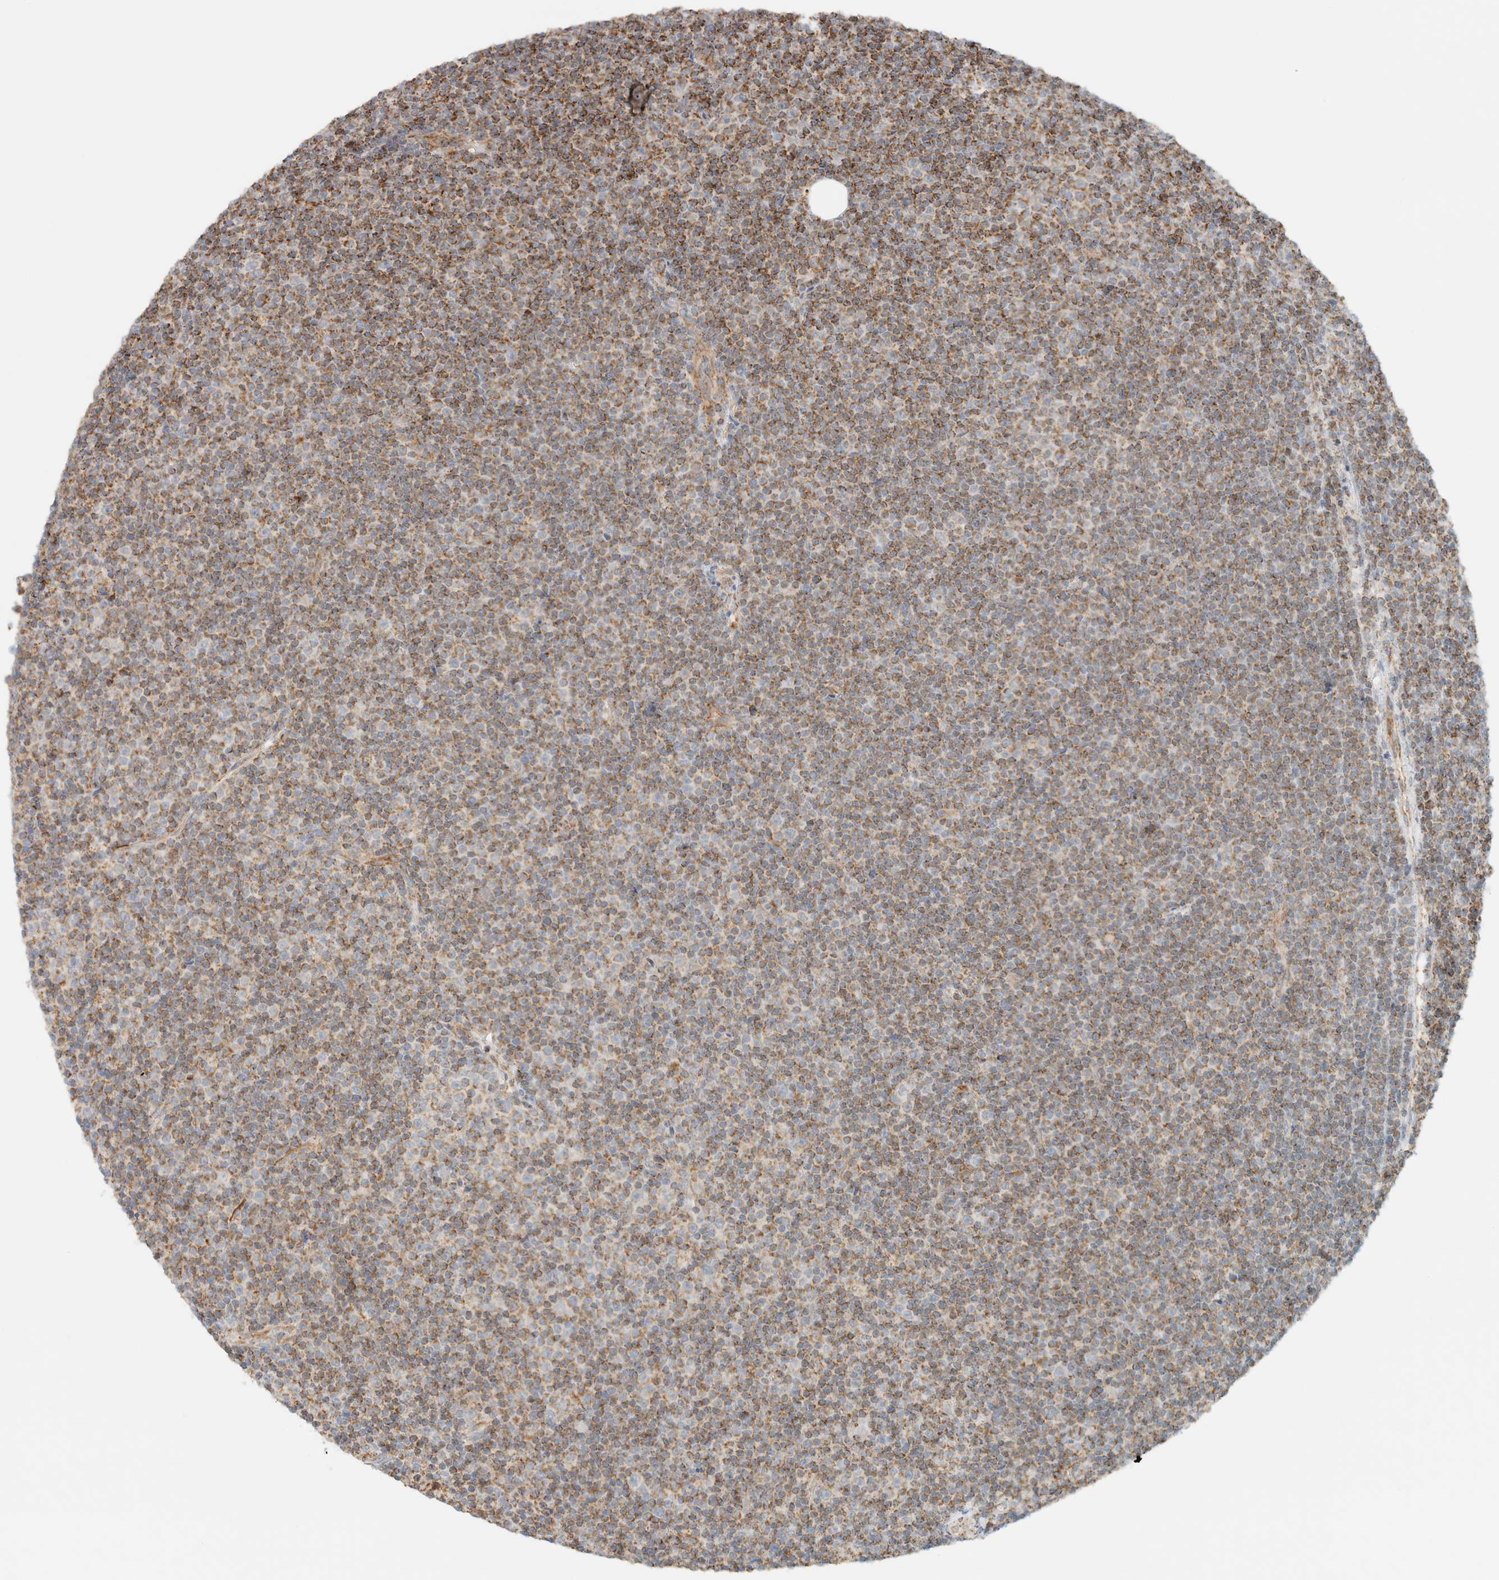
{"staining": {"intensity": "moderate", "quantity": ">75%", "location": "cytoplasmic/membranous"}, "tissue": "lymphoma", "cell_type": "Tumor cells", "image_type": "cancer", "snomed": [{"axis": "morphology", "description": "Malignant lymphoma, non-Hodgkin's type, Low grade"}, {"axis": "topography", "description": "Lymph node"}], "caption": "The immunohistochemical stain labels moderate cytoplasmic/membranous expression in tumor cells of lymphoma tissue.", "gene": "KIFAP3", "patient": {"sex": "female", "age": 67}}